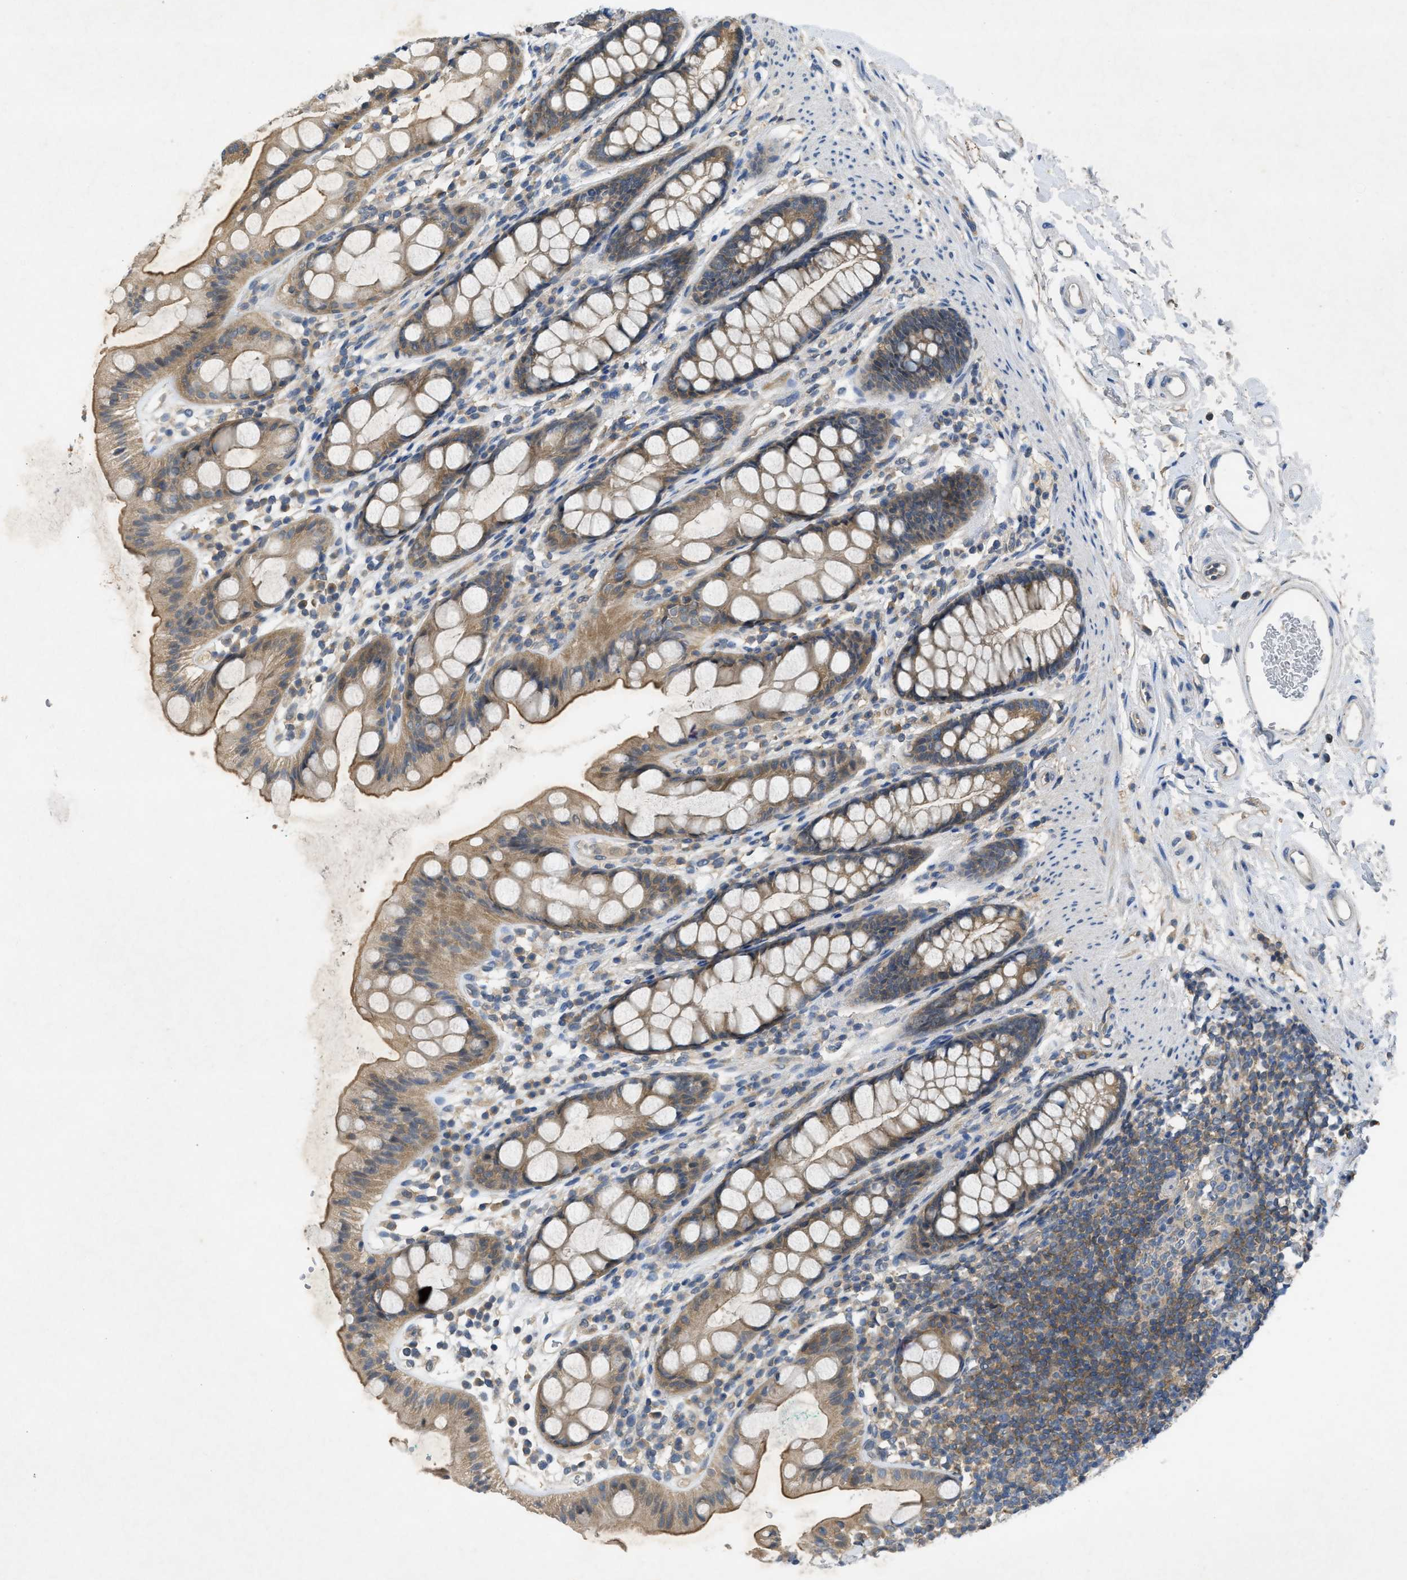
{"staining": {"intensity": "moderate", "quantity": ">75%", "location": "cytoplasmic/membranous"}, "tissue": "rectum", "cell_type": "Glandular cells", "image_type": "normal", "snomed": [{"axis": "morphology", "description": "Normal tissue, NOS"}, {"axis": "topography", "description": "Rectum"}], "caption": "Immunohistochemistry photomicrograph of unremarkable rectum: rectum stained using IHC shows medium levels of moderate protein expression localized specifically in the cytoplasmic/membranous of glandular cells, appearing as a cytoplasmic/membranous brown color.", "gene": "PPP3CA", "patient": {"sex": "female", "age": 65}}